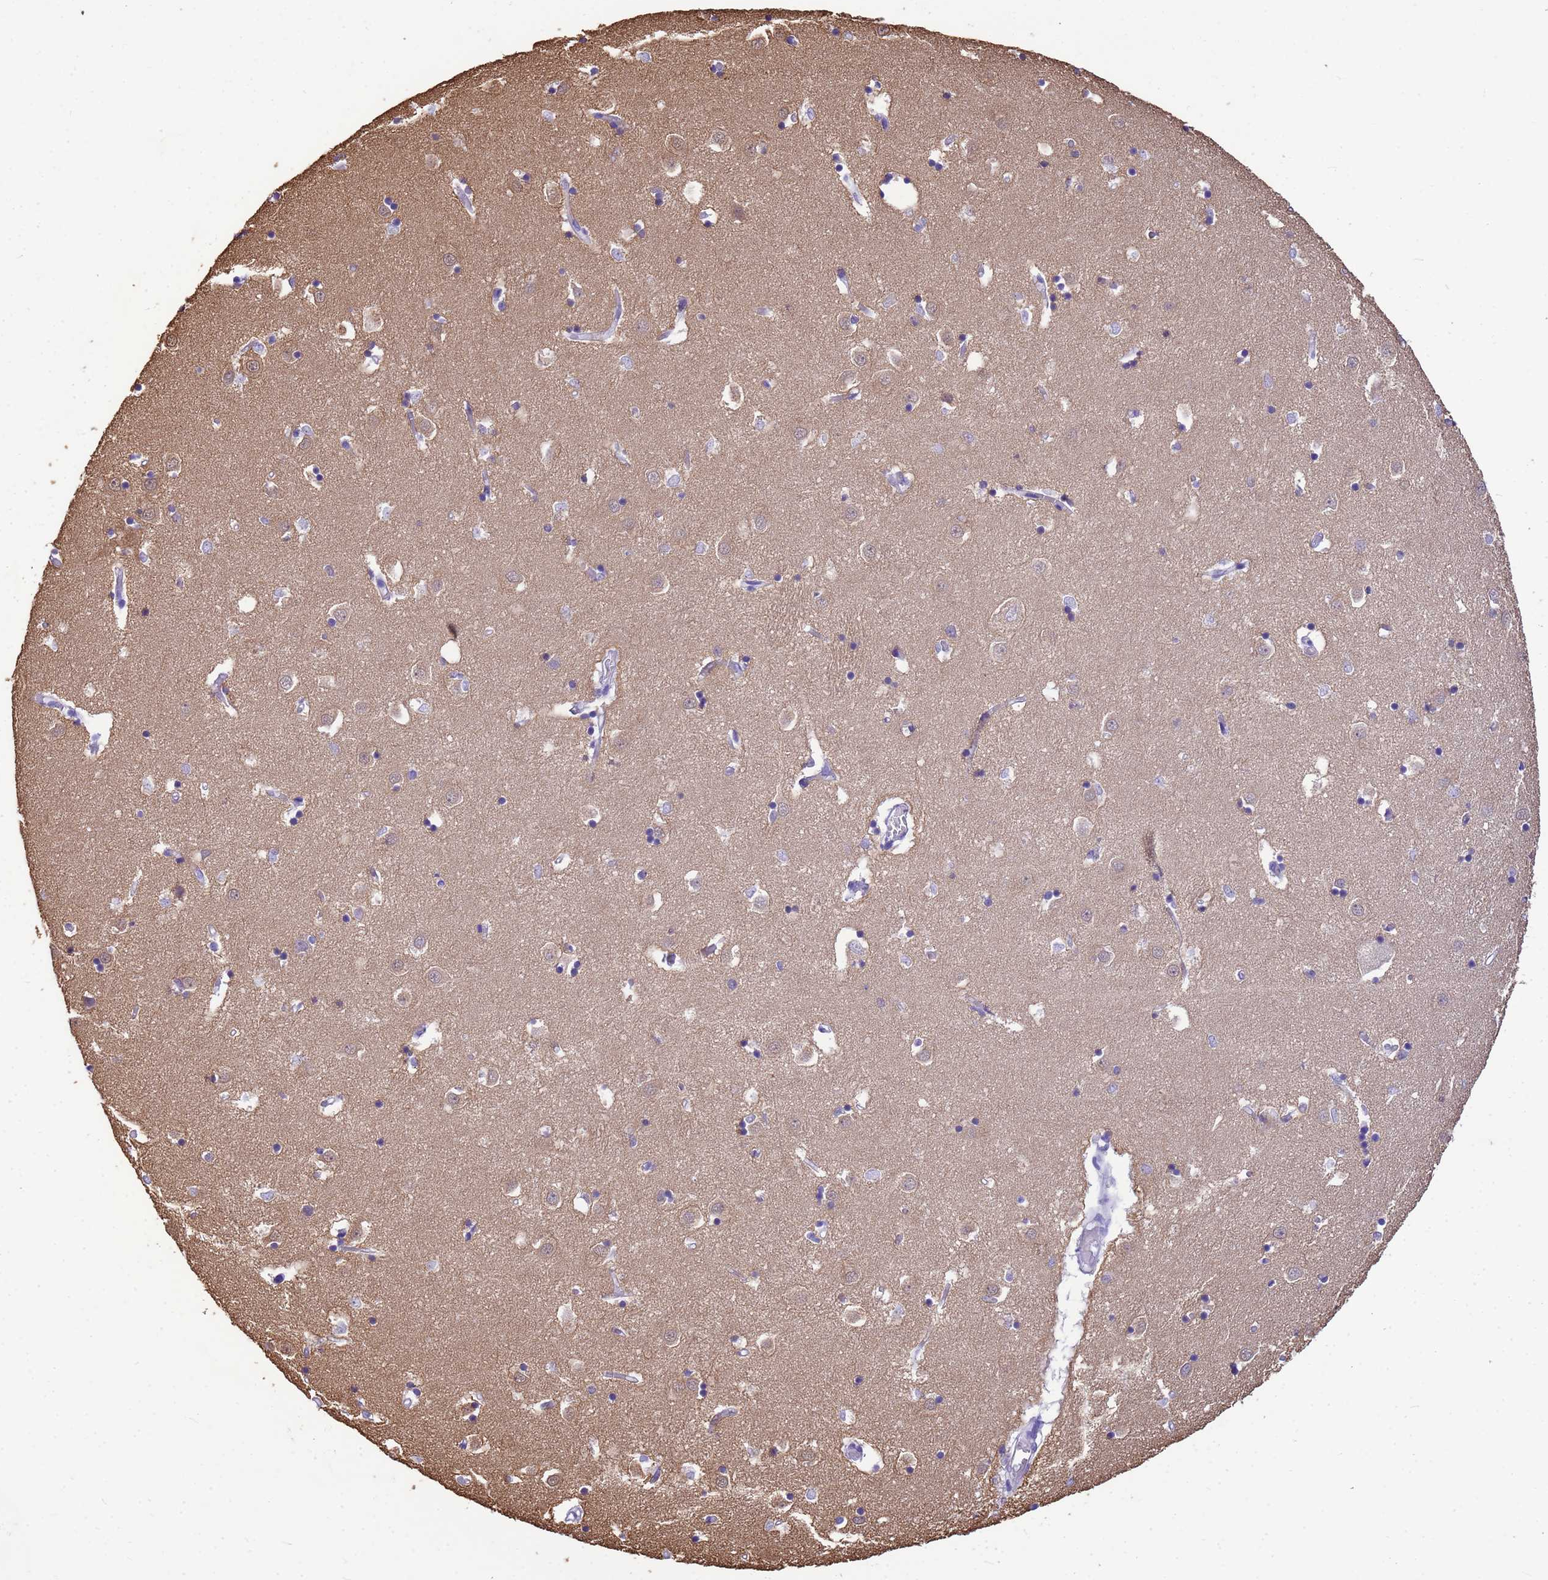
{"staining": {"intensity": "moderate", "quantity": "<25%", "location": "cytoplasmic/membranous,nuclear"}, "tissue": "caudate", "cell_type": "Glial cells", "image_type": "normal", "snomed": [{"axis": "morphology", "description": "Normal tissue, NOS"}, {"axis": "topography", "description": "Lateral ventricle wall"}], "caption": "DAB immunohistochemical staining of unremarkable human caudate displays moderate cytoplasmic/membranous,nuclear protein positivity in approximately <25% of glial cells.", "gene": "ENSG00000198211", "patient": {"sex": "male", "age": 70}}